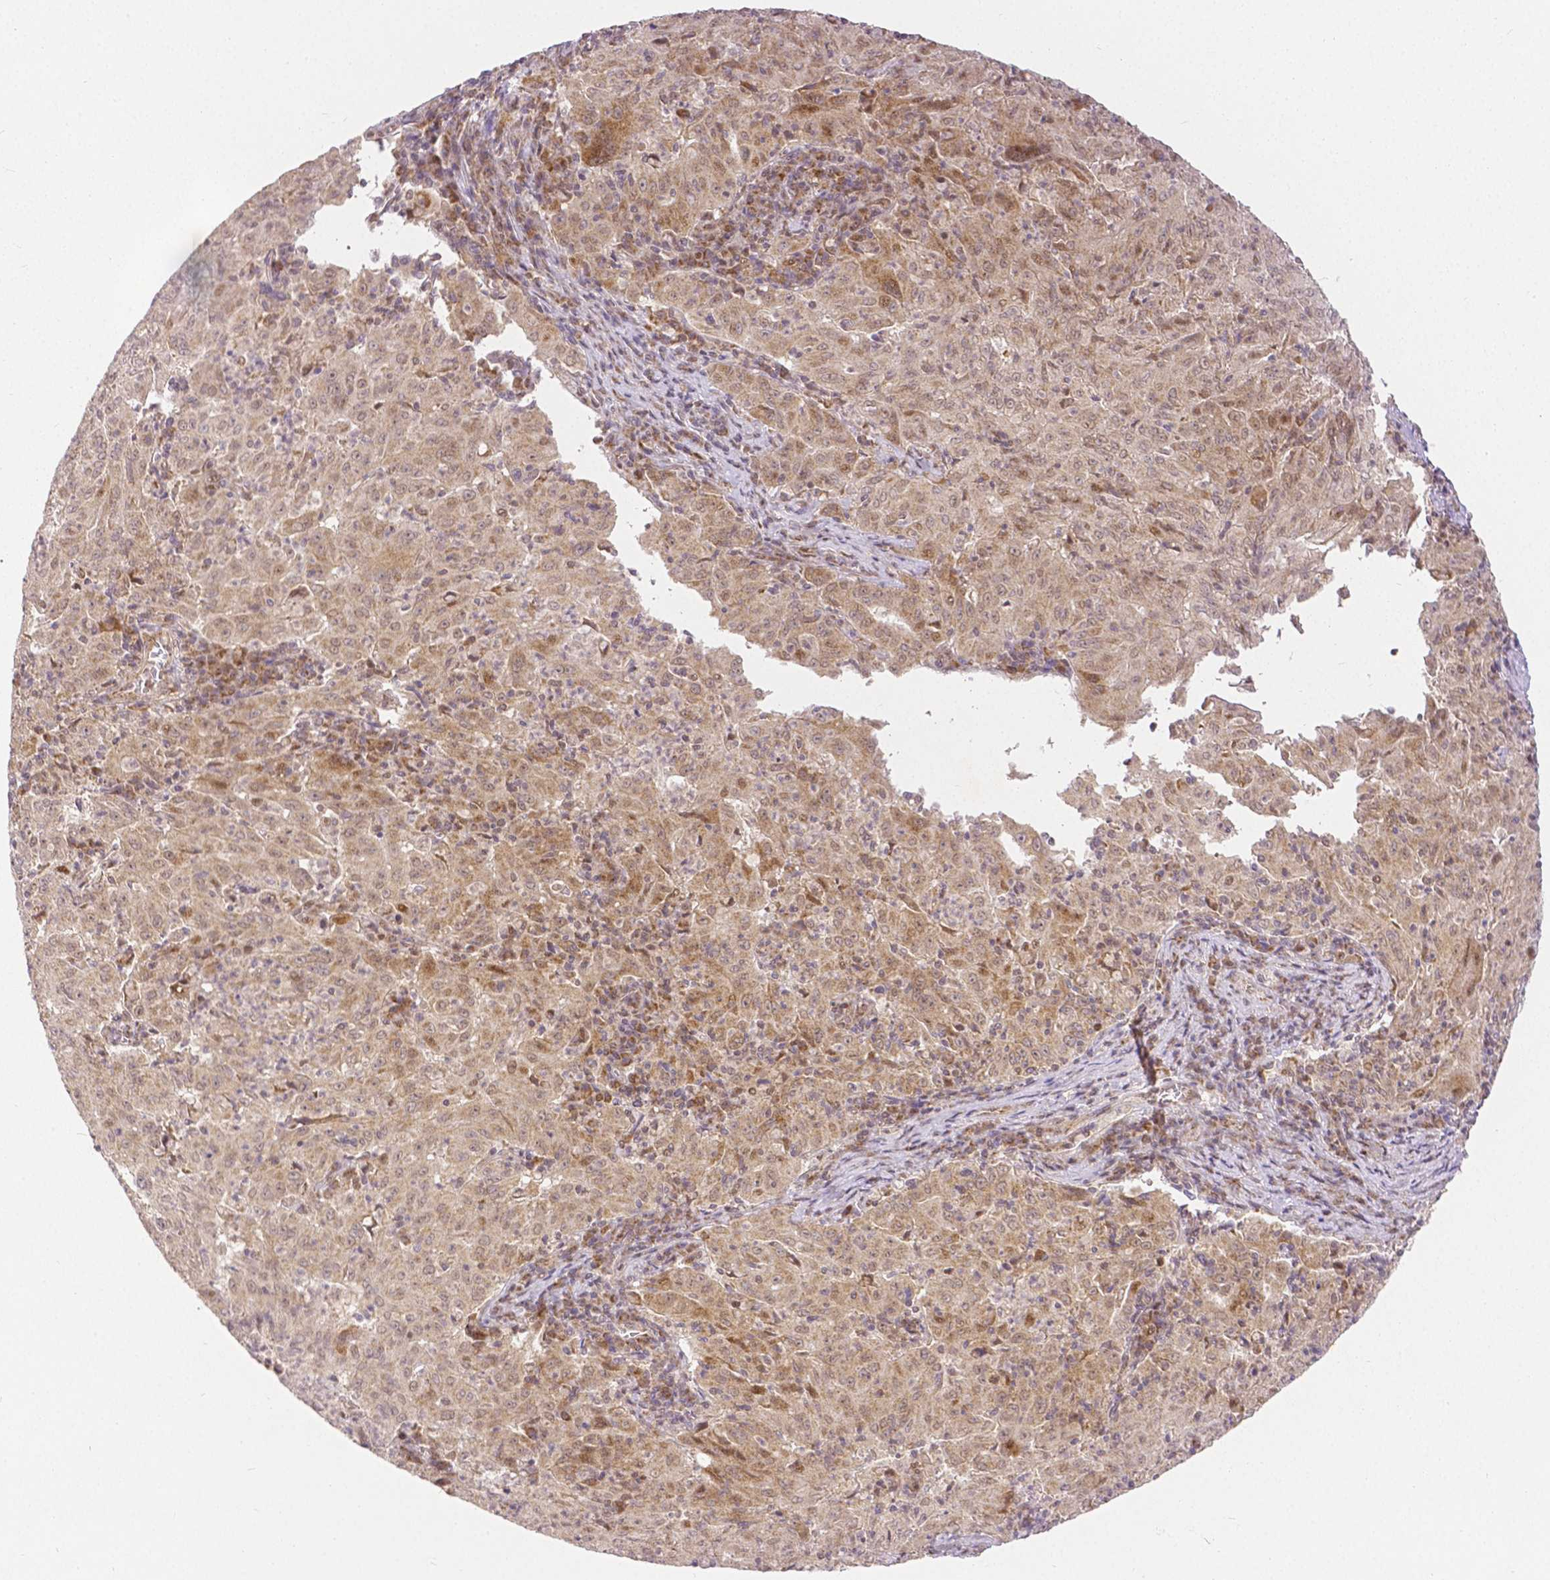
{"staining": {"intensity": "moderate", "quantity": ">75%", "location": "cytoplasmic/membranous,nuclear"}, "tissue": "pancreatic cancer", "cell_type": "Tumor cells", "image_type": "cancer", "snomed": [{"axis": "morphology", "description": "Adenocarcinoma, NOS"}, {"axis": "topography", "description": "Pancreas"}], "caption": "Protein staining of pancreatic cancer (adenocarcinoma) tissue demonstrates moderate cytoplasmic/membranous and nuclear positivity in about >75% of tumor cells.", "gene": "RHOT1", "patient": {"sex": "male", "age": 63}}